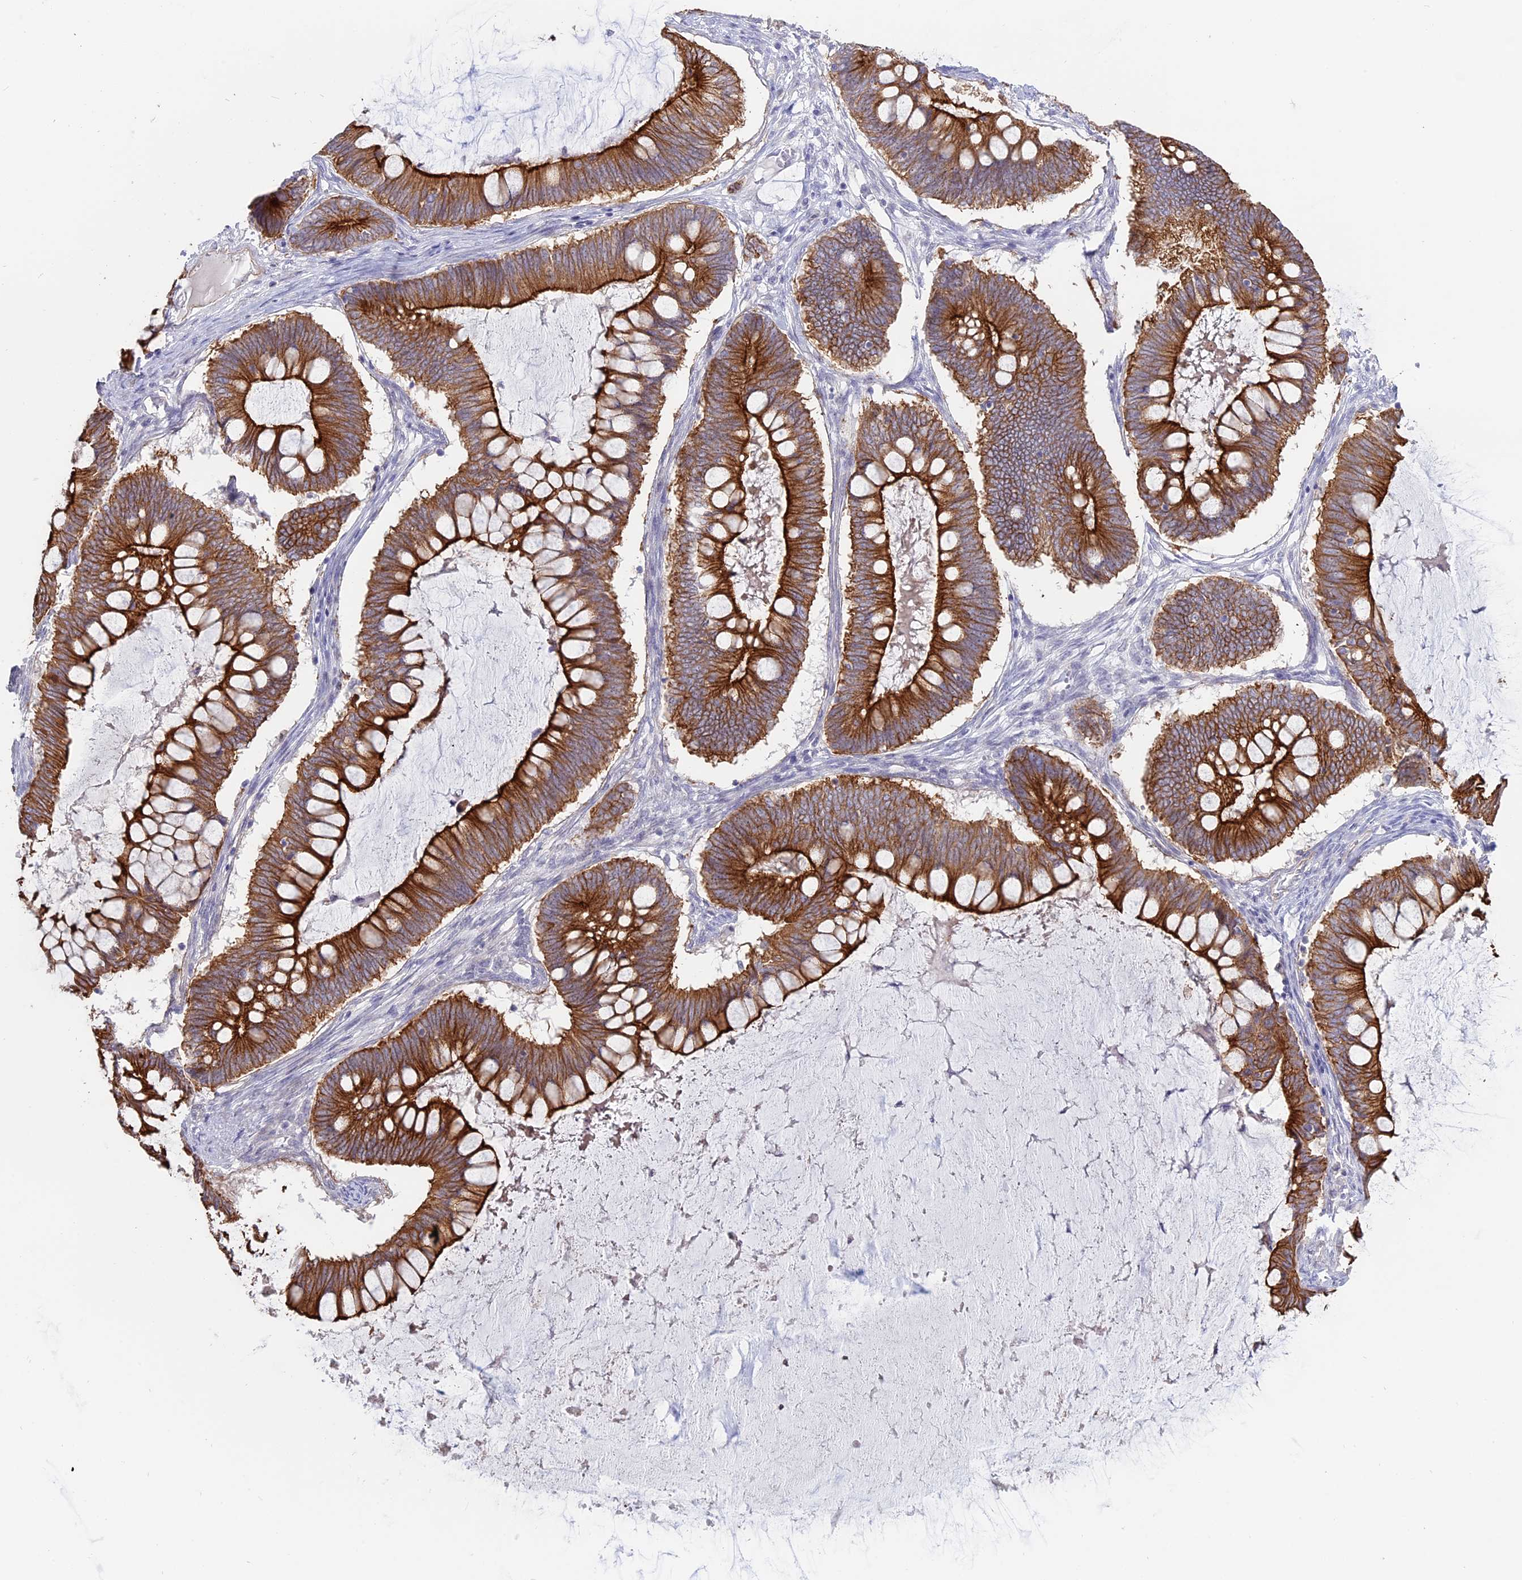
{"staining": {"intensity": "moderate", "quantity": ">75%", "location": "cytoplasmic/membranous"}, "tissue": "ovarian cancer", "cell_type": "Tumor cells", "image_type": "cancer", "snomed": [{"axis": "morphology", "description": "Cystadenocarcinoma, mucinous, NOS"}, {"axis": "topography", "description": "Ovary"}], "caption": "Human ovarian cancer stained for a protein (brown) exhibits moderate cytoplasmic/membranous positive staining in about >75% of tumor cells.", "gene": "MYO5B", "patient": {"sex": "female", "age": 61}}